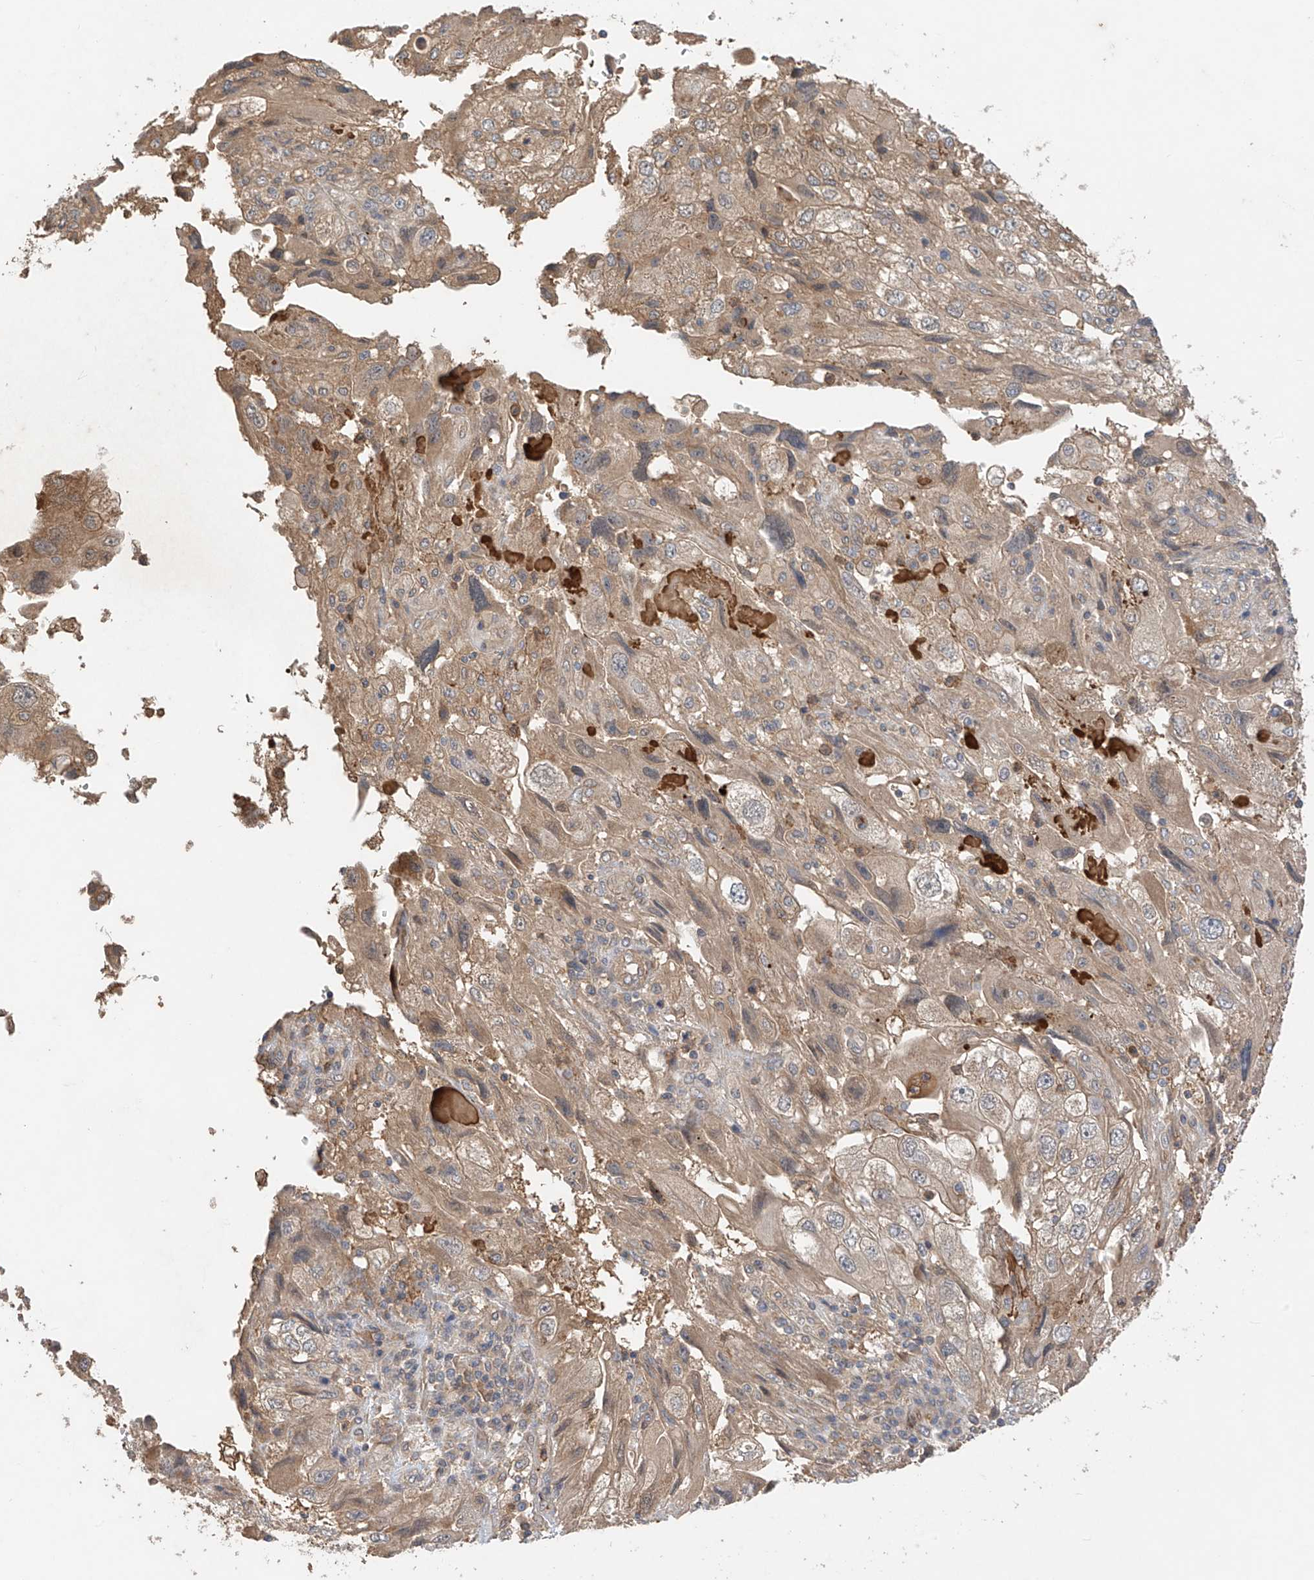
{"staining": {"intensity": "moderate", "quantity": "25%-75%", "location": "cytoplasmic/membranous"}, "tissue": "endometrial cancer", "cell_type": "Tumor cells", "image_type": "cancer", "snomed": [{"axis": "morphology", "description": "Adenocarcinoma, NOS"}, {"axis": "topography", "description": "Endometrium"}], "caption": "High-power microscopy captured an immunohistochemistry (IHC) photomicrograph of endometrial cancer (adenocarcinoma), revealing moderate cytoplasmic/membranous staining in approximately 25%-75% of tumor cells.", "gene": "CACNA2D4", "patient": {"sex": "female", "age": 49}}